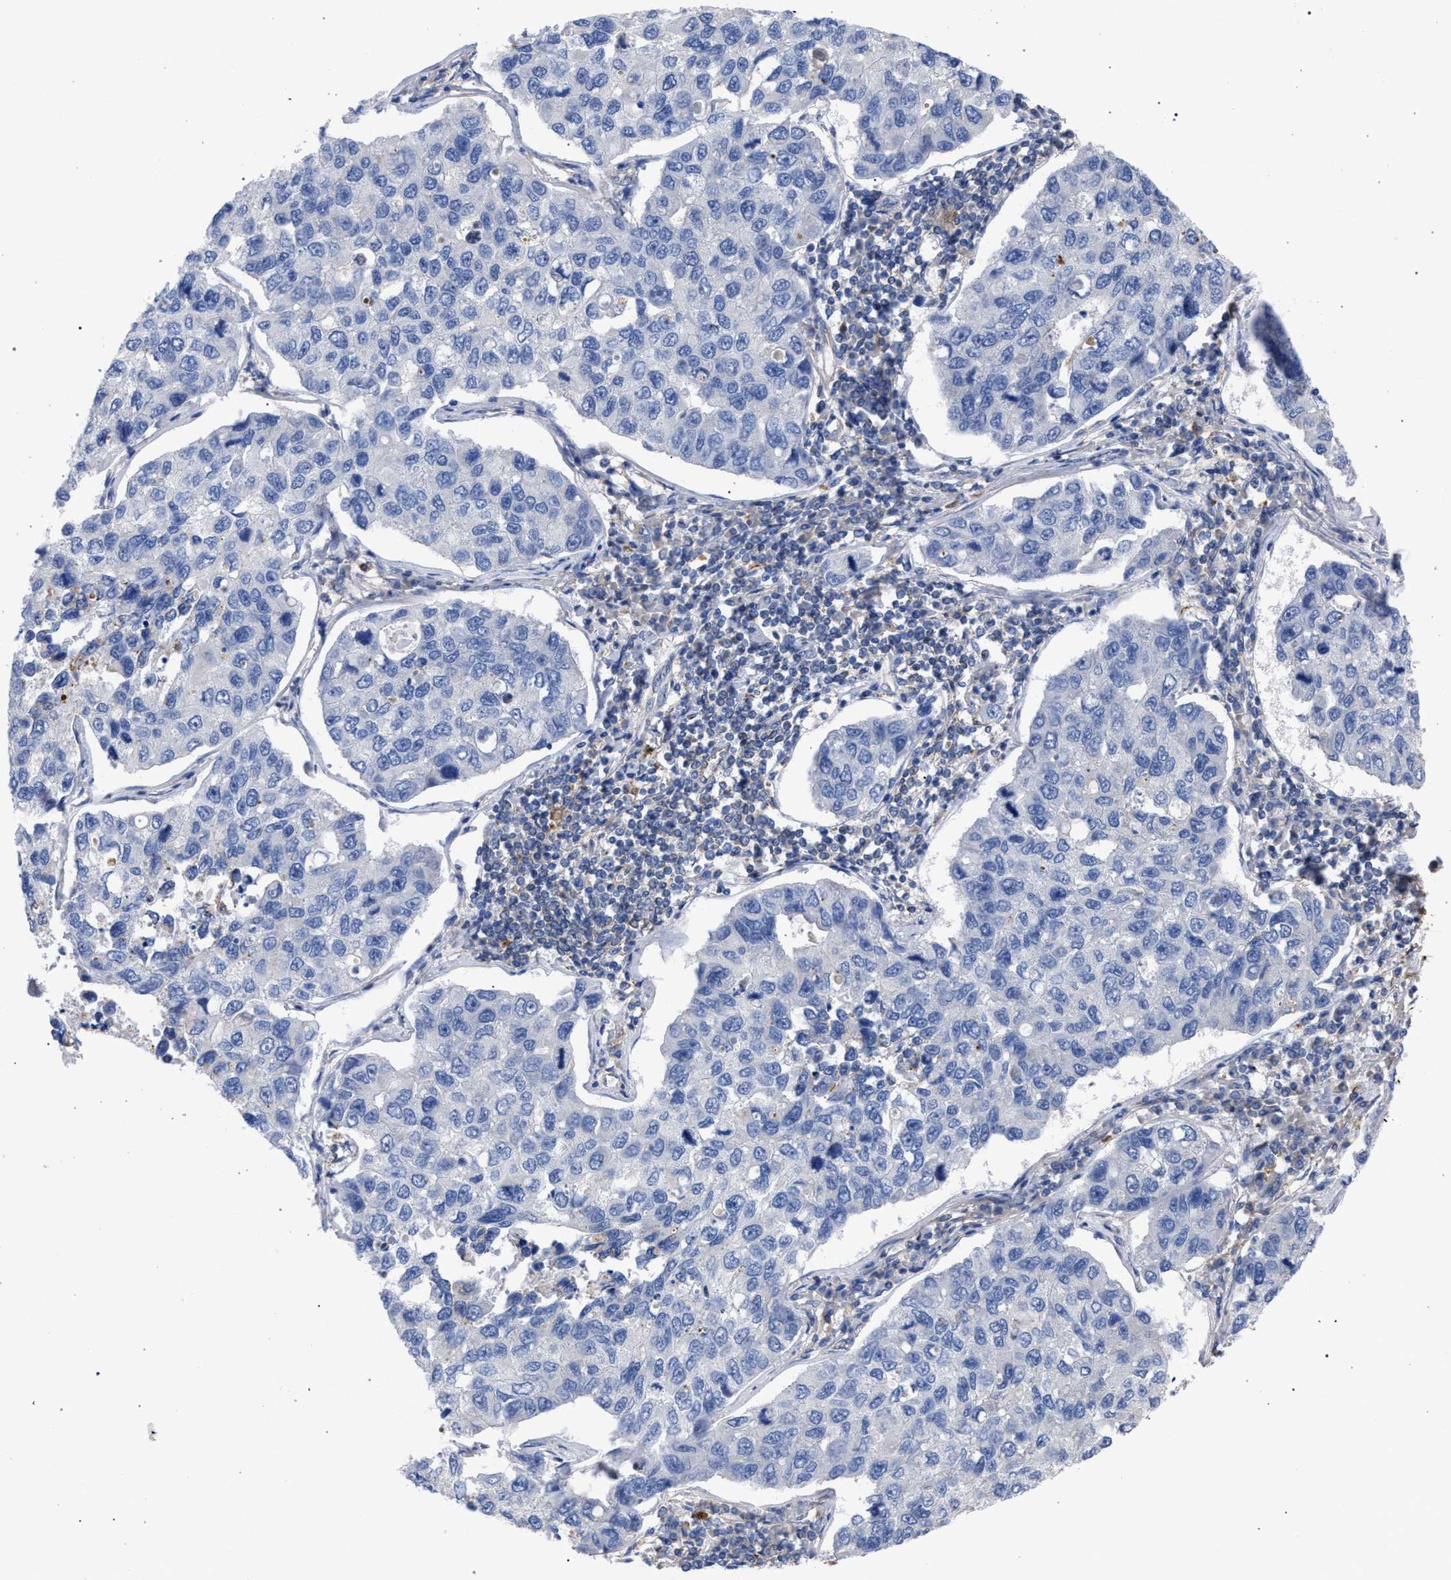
{"staining": {"intensity": "negative", "quantity": "none", "location": "none"}, "tissue": "lung cancer", "cell_type": "Tumor cells", "image_type": "cancer", "snomed": [{"axis": "morphology", "description": "Adenocarcinoma, NOS"}, {"axis": "topography", "description": "Lung"}], "caption": "This is an IHC image of human adenocarcinoma (lung). There is no staining in tumor cells.", "gene": "GMPR", "patient": {"sex": "male", "age": 64}}